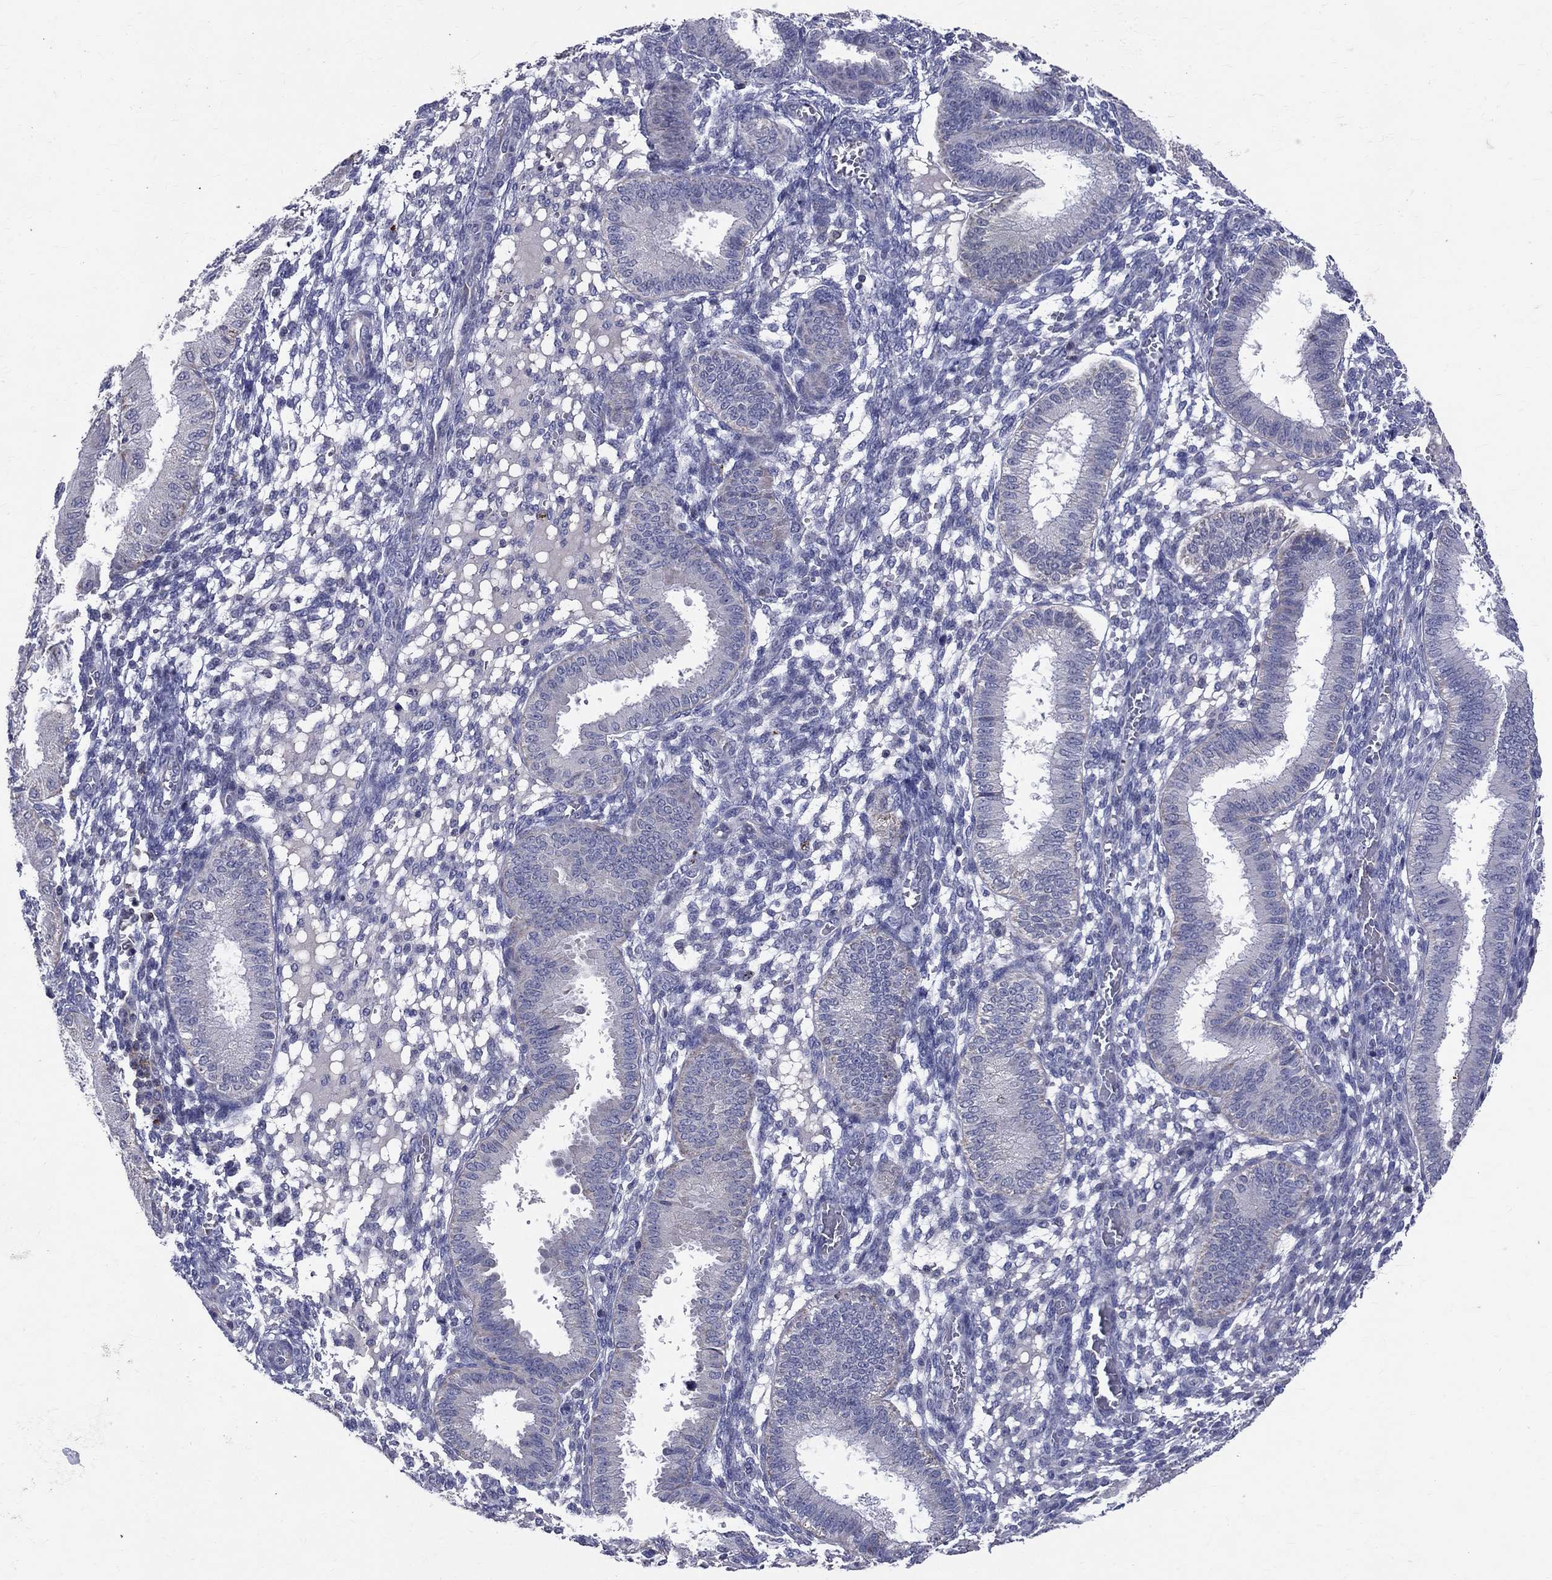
{"staining": {"intensity": "negative", "quantity": "none", "location": "none"}, "tissue": "endometrium", "cell_type": "Cells in endometrial stroma", "image_type": "normal", "snomed": [{"axis": "morphology", "description": "Normal tissue, NOS"}, {"axis": "topography", "description": "Endometrium"}], "caption": "Endometrium stained for a protein using immunohistochemistry (IHC) demonstrates no expression cells in endometrial stroma.", "gene": "SLC4A10", "patient": {"sex": "female", "age": 43}}